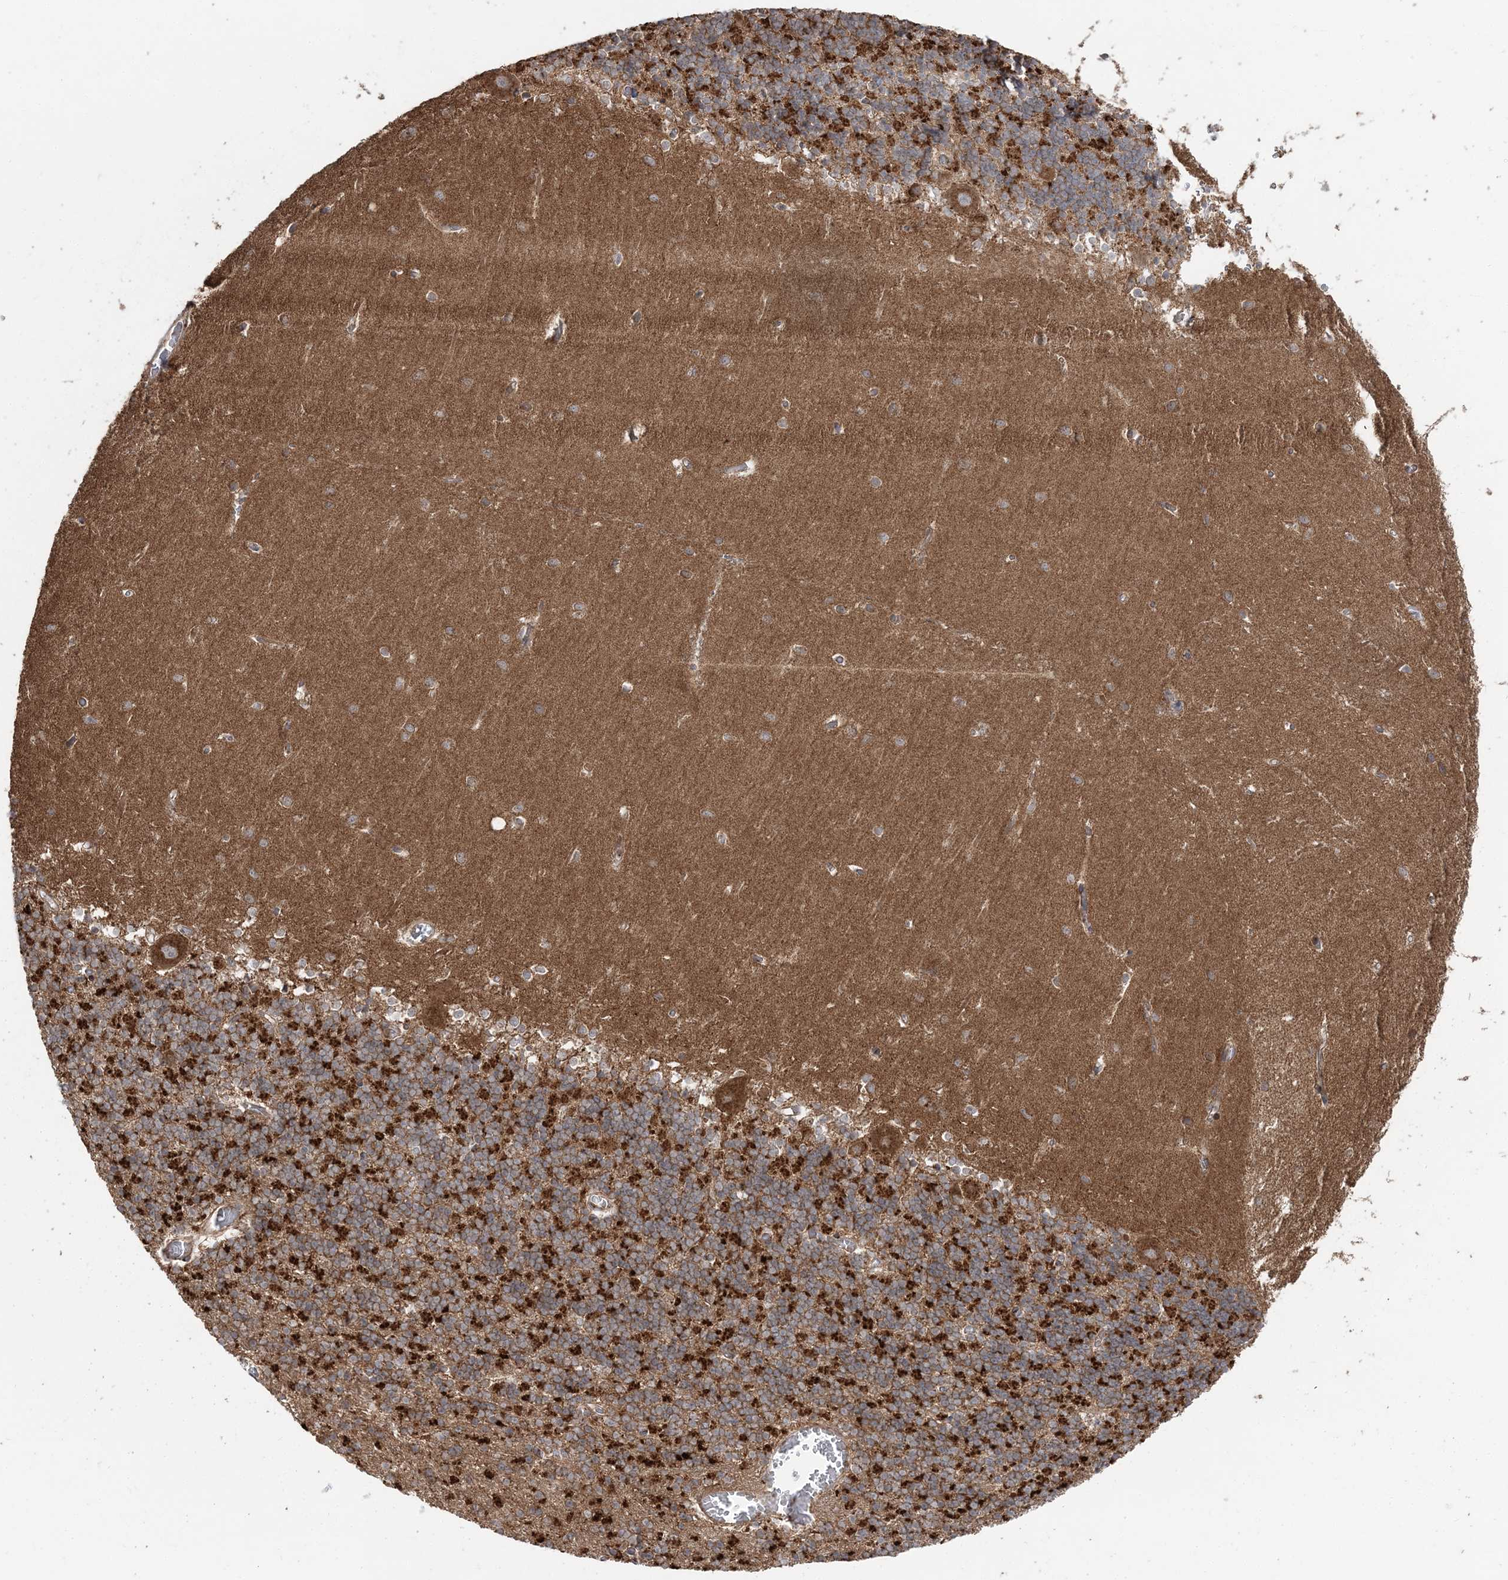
{"staining": {"intensity": "strong", "quantity": "25%-75%", "location": "cytoplasmic/membranous"}, "tissue": "cerebellum", "cell_type": "Cells in granular layer", "image_type": "normal", "snomed": [{"axis": "morphology", "description": "Normal tissue, NOS"}, {"axis": "topography", "description": "Cerebellum"}], "caption": "Cells in granular layer reveal high levels of strong cytoplasmic/membranous expression in approximately 25%-75% of cells in unremarkable cerebellum.", "gene": "ABCC3", "patient": {"sex": "male", "age": 37}}